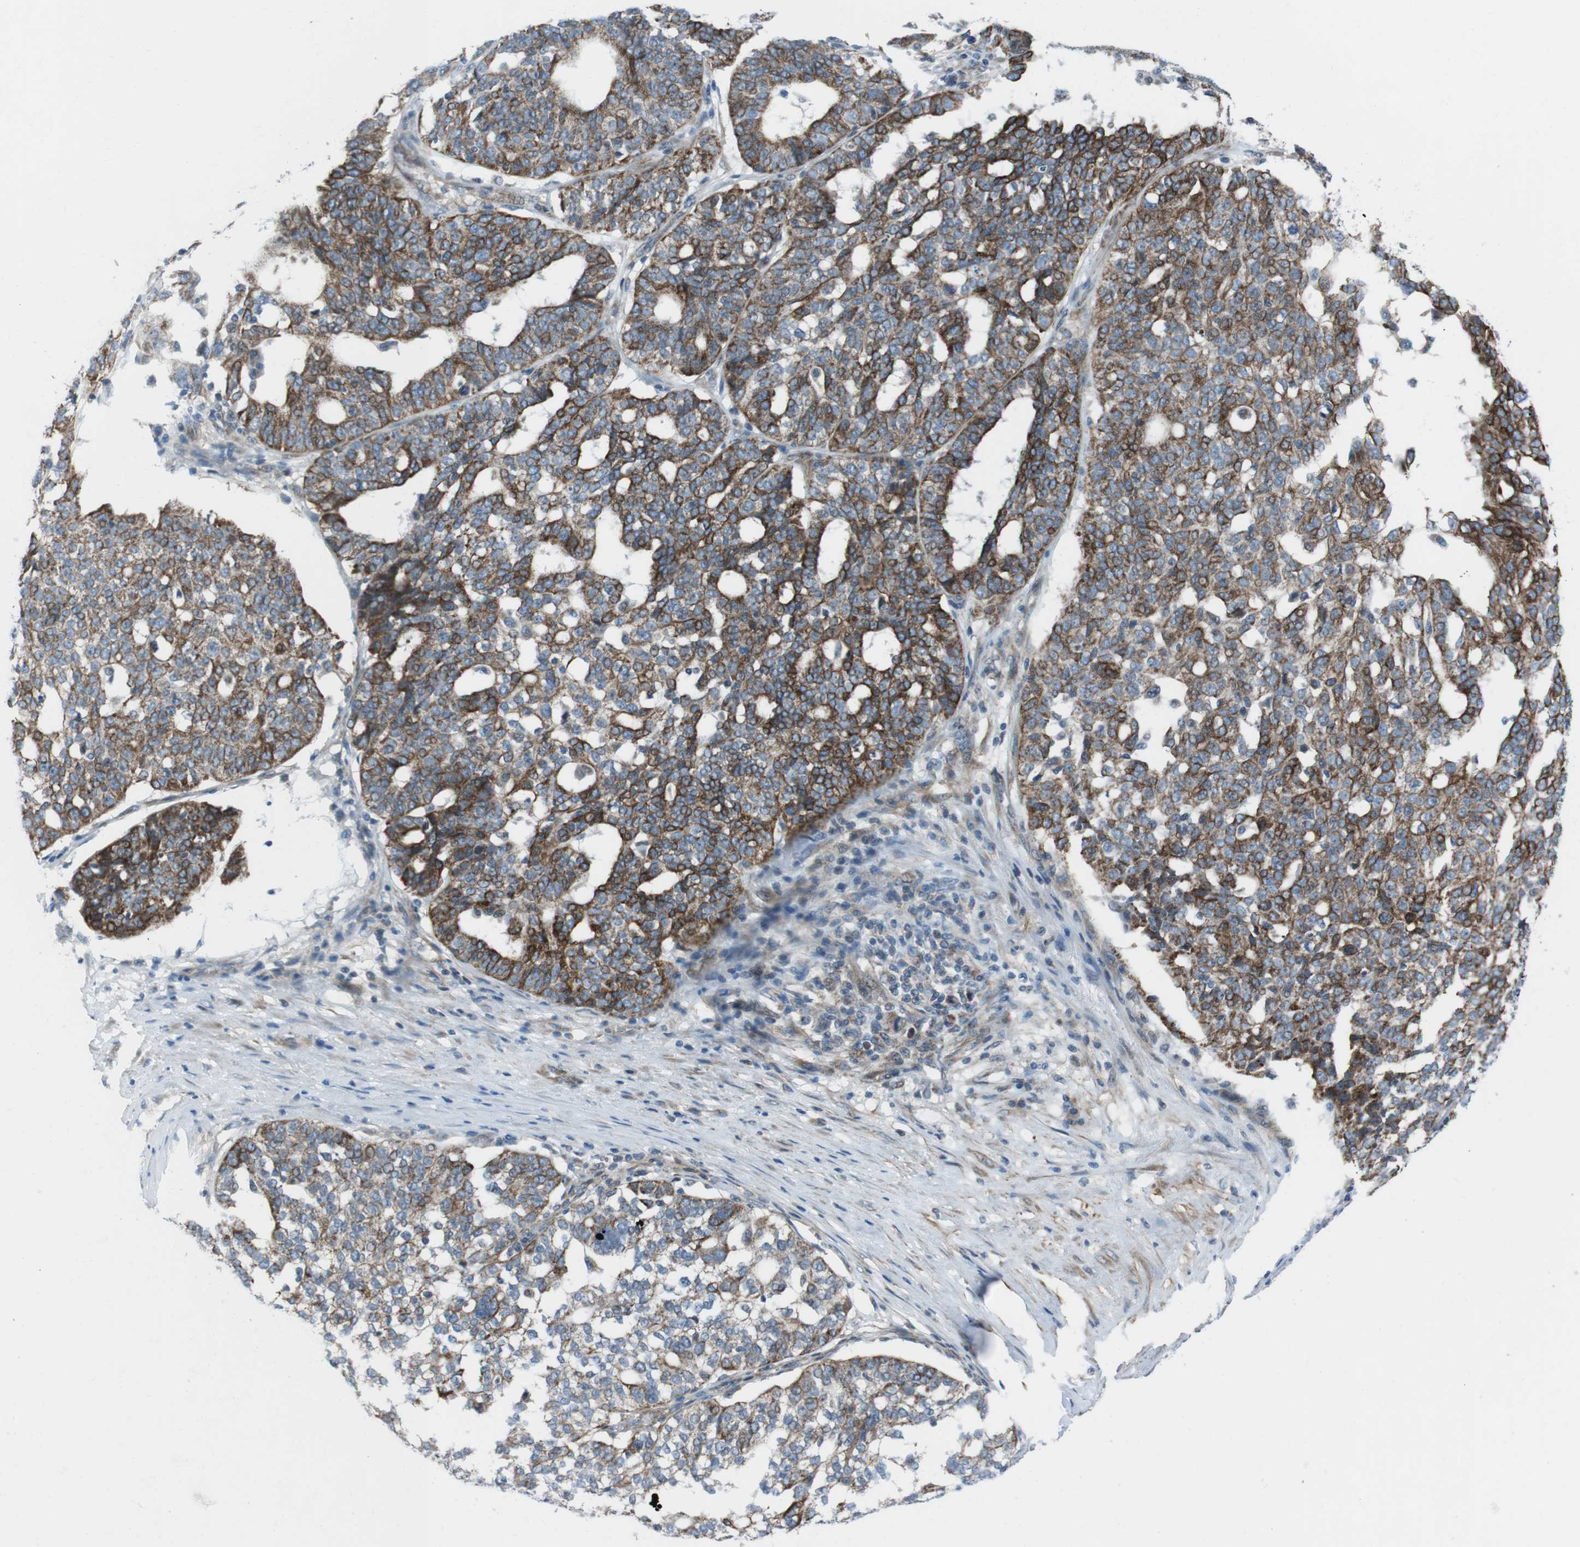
{"staining": {"intensity": "strong", "quantity": "25%-75%", "location": "cytoplasmic/membranous"}, "tissue": "ovarian cancer", "cell_type": "Tumor cells", "image_type": "cancer", "snomed": [{"axis": "morphology", "description": "Cystadenocarcinoma, serous, NOS"}, {"axis": "topography", "description": "Ovary"}], "caption": "IHC photomicrograph of ovarian cancer (serous cystadenocarcinoma) stained for a protein (brown), which demonstrates high levels of strong cytoplasmic/membranous expression in about 25%-75% of tumor cells.", "gene": "FAM174B", "patient": {"sex": "female", "age": 59}}